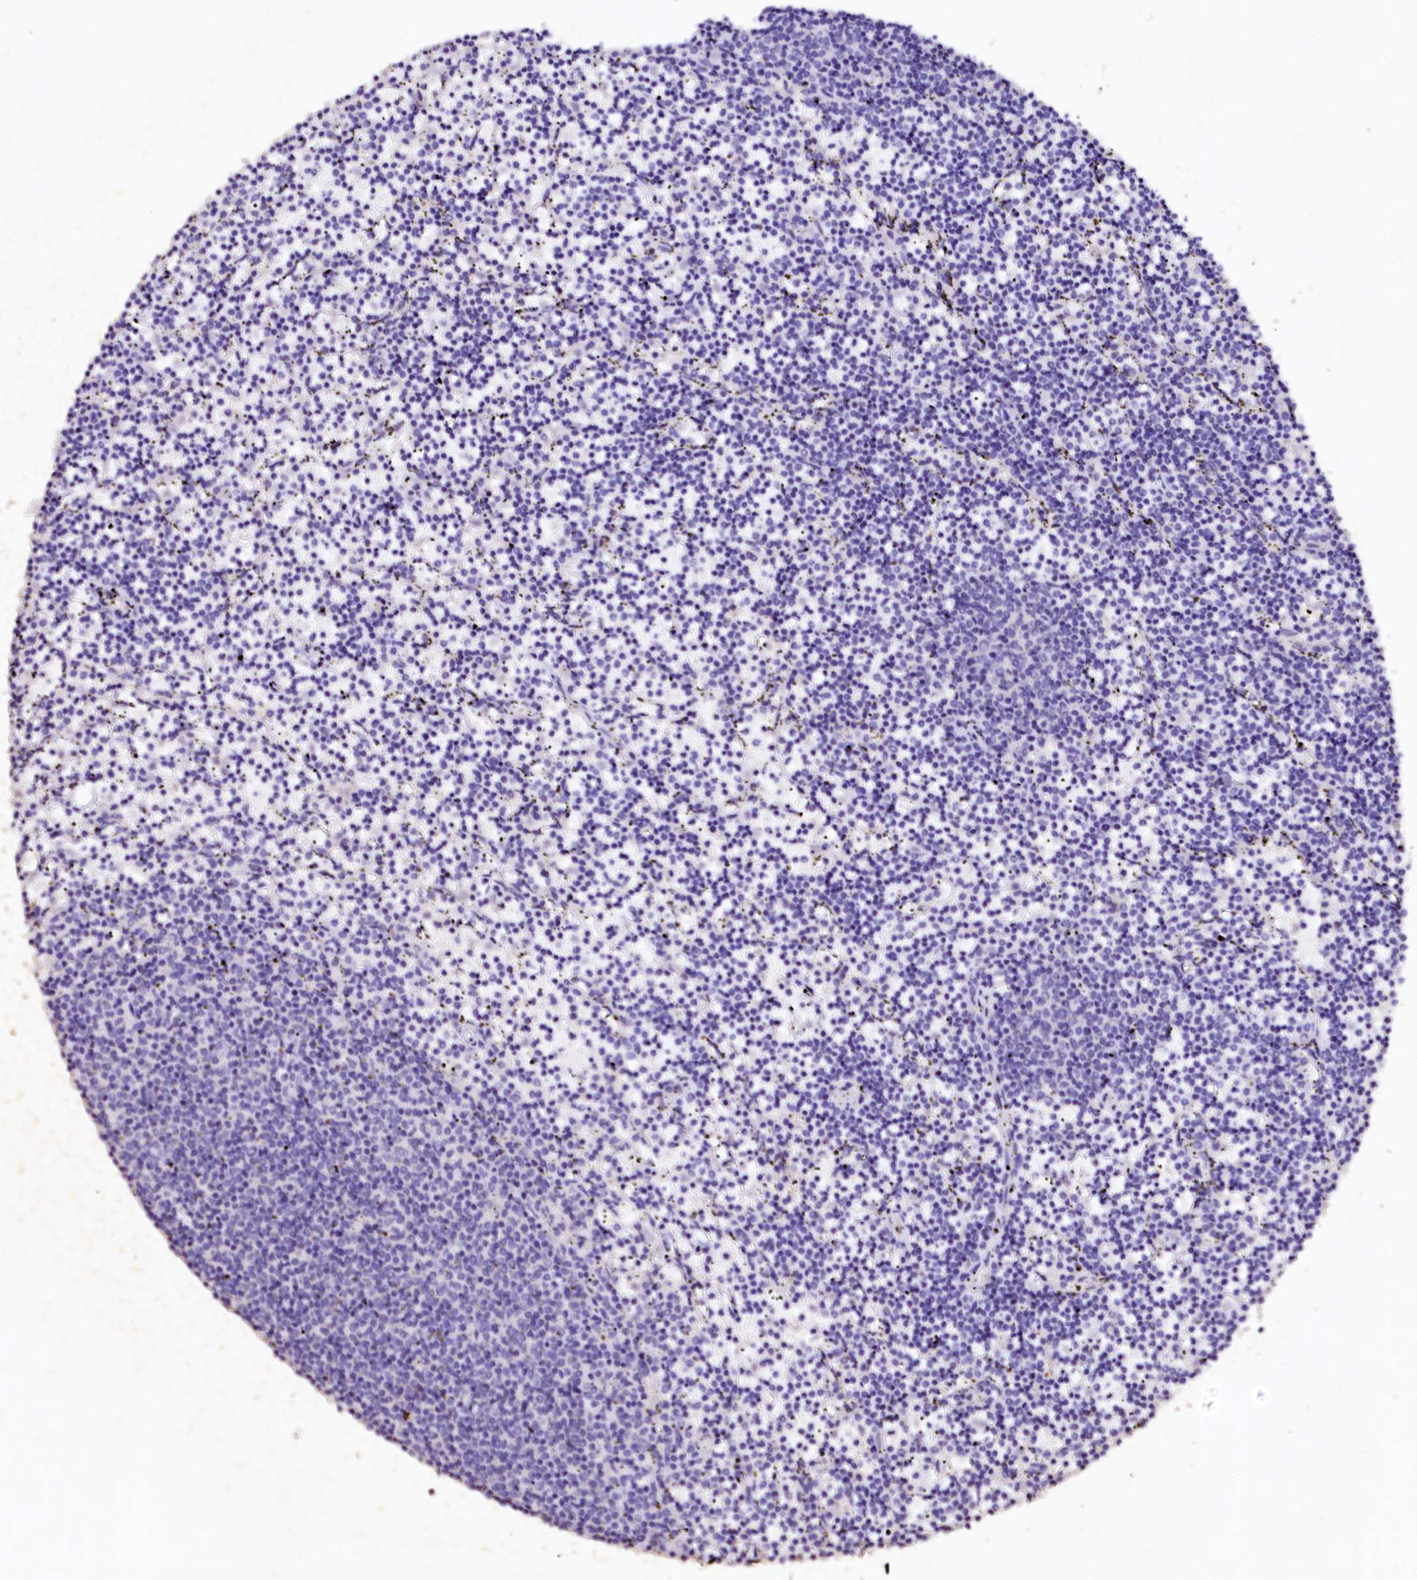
{"staining": {"intensity": "negative", "quantity": "none", "location": "none"}, "tissue": "lymphoma", "cell_type": "Tumor cells", "image_type": "cancer", "snomed": [{"axis": "morphology", "description": "Malignant lymphoma, non-Hodgkin's type, Low grade"}, {"axis": "topography", "description": "Spleen"}], "caption": "Lymphoma was stained to show a protein in brown. There is no significant expression in tumor cells. Brightfield microscopy of immunohistochemistry (IHC) stained with DAB (3,3'-diaminobenzidine) (brown) and hematoxylin (blue), captured at high magnification.", "gene": "VPS36", "patient": {"sex": "female", "age": 50}}